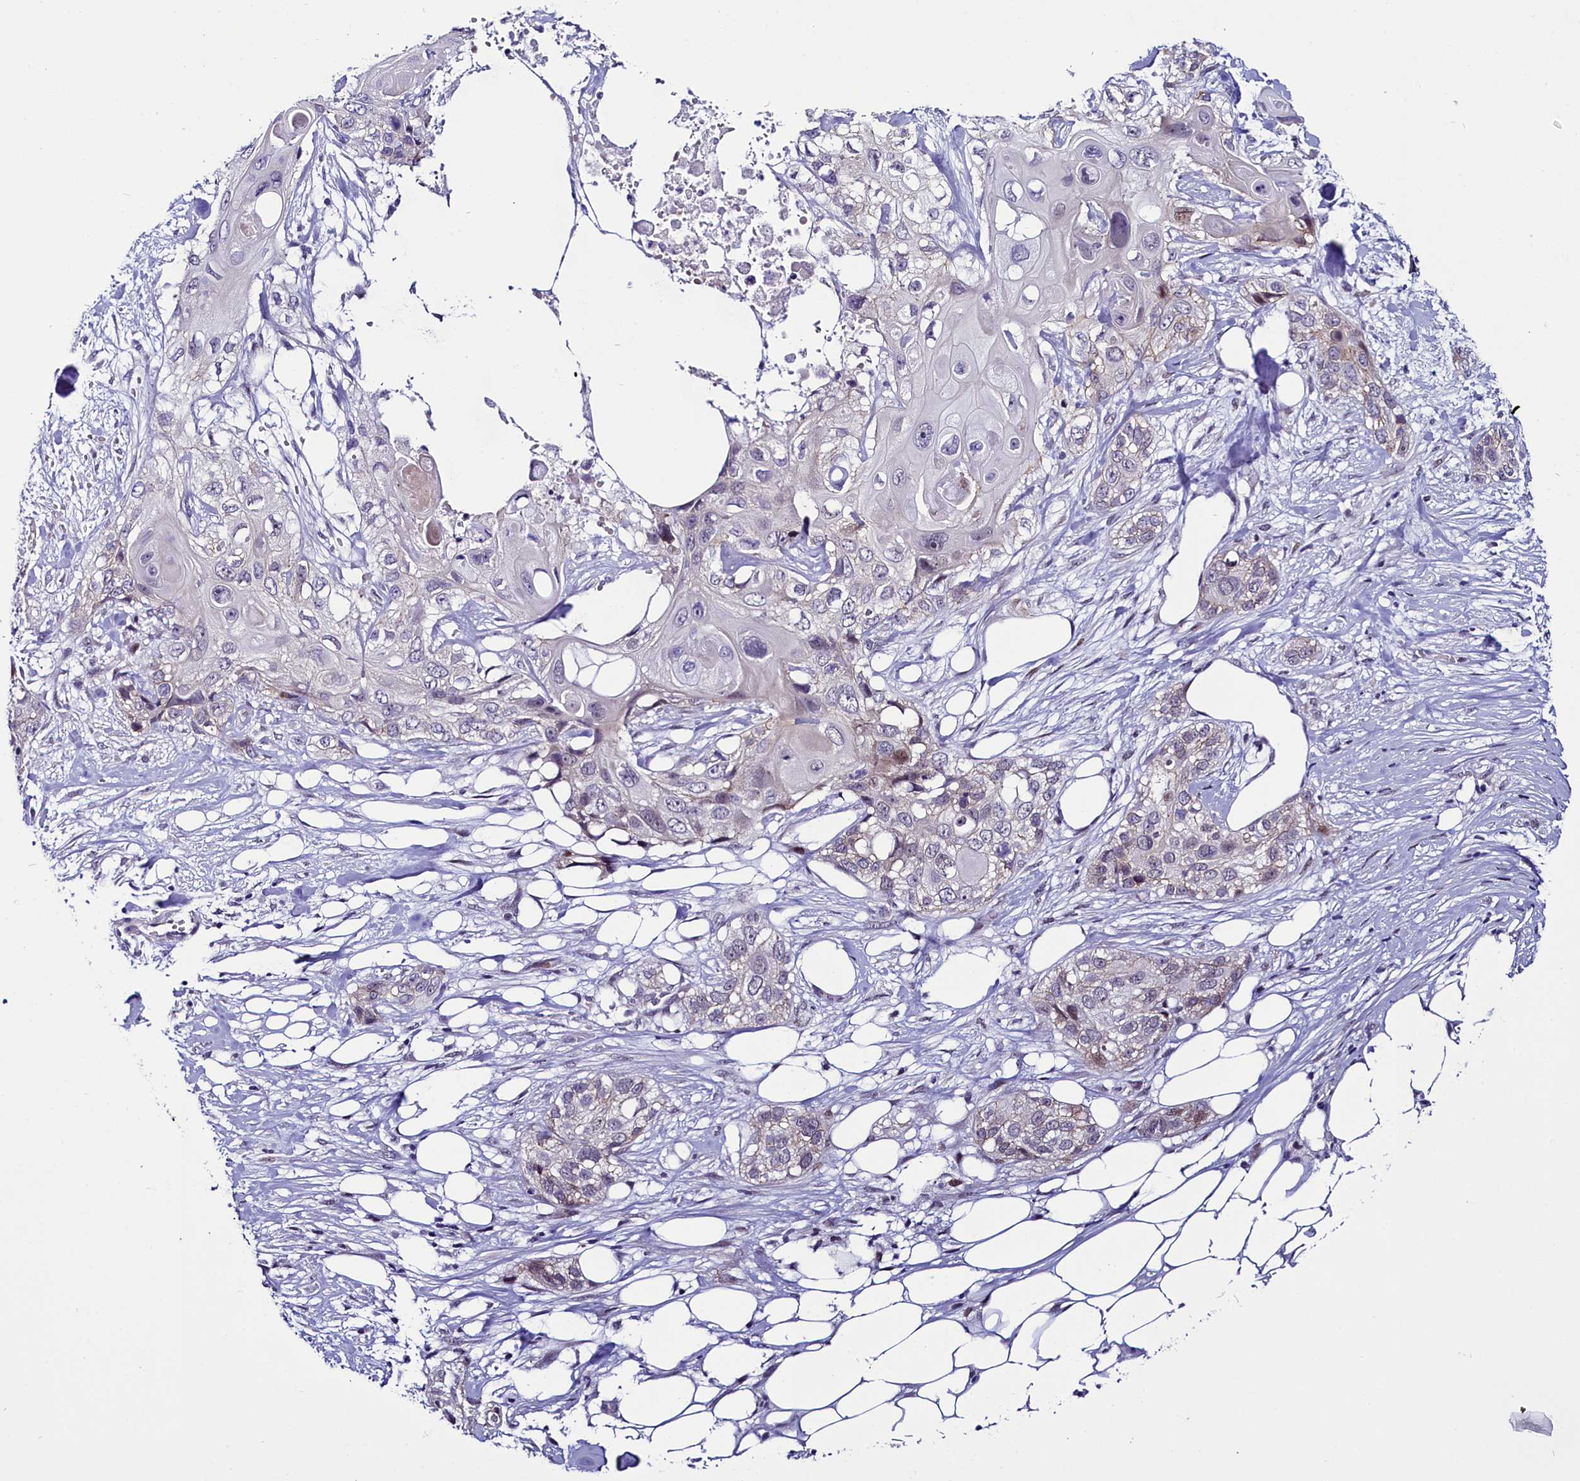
{"staining": {"intensity": "negative", "quantity": "none", "location": "none"}, "tissue": "skin cancer", "cell_type": "Tumor cells", "image_type": "cancer", "snomed": [{"axis": "morphology", "description": "Normal tissue, NOS"}, {"axis": "morphology", "description": "Squamous cell carcinoma, NOS"}, {"axis": "topography", "description": "Skin"}], "caption": "Immunohistochemistry (IHC) image of human squamous cell carcinoma (skin) stained for a protein (brown), which displays no expression in tumor cells.", "gene": "CCDC106", "patient": {"sex": "male", "age": 72}}